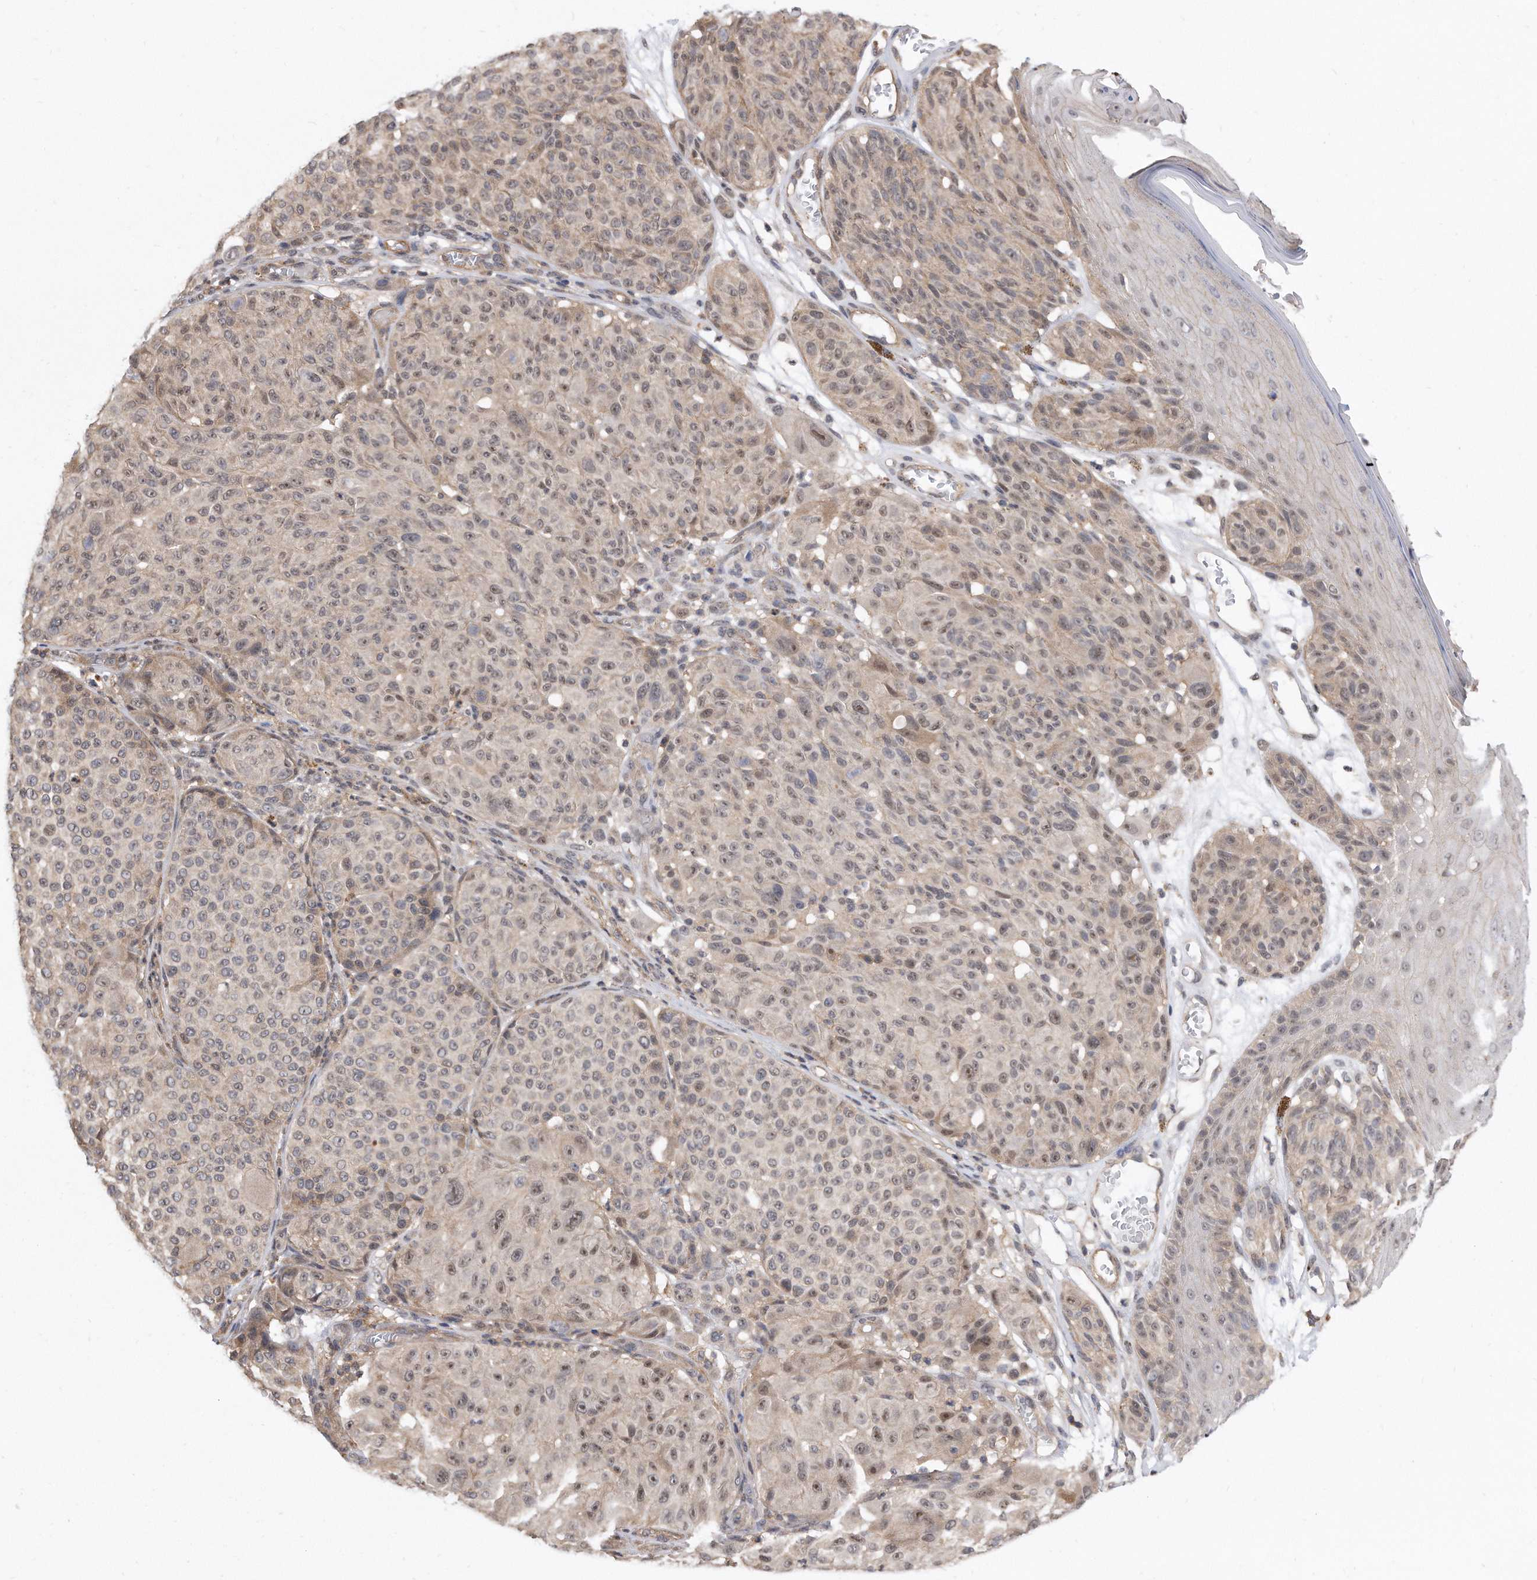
{"staining": {"intensity": "moderate", "quantity": "<25%", "location": "nuclear"}, "tissue": "melanoma", "cell_type": "Tumor cells", "image_type": "cancer", "snomed": [{"axis": "morphology", "description": "Malignant melanoma, NOS"}, {"axis": "topography", "description": "Skin"}], "caption": "This is an image of IHC staining of malignant melanoma, which shows moderate positivity in the nuclear of tumor cells.", "gene": "TCP1", "patient": {"sex": "male", "age": 83}}